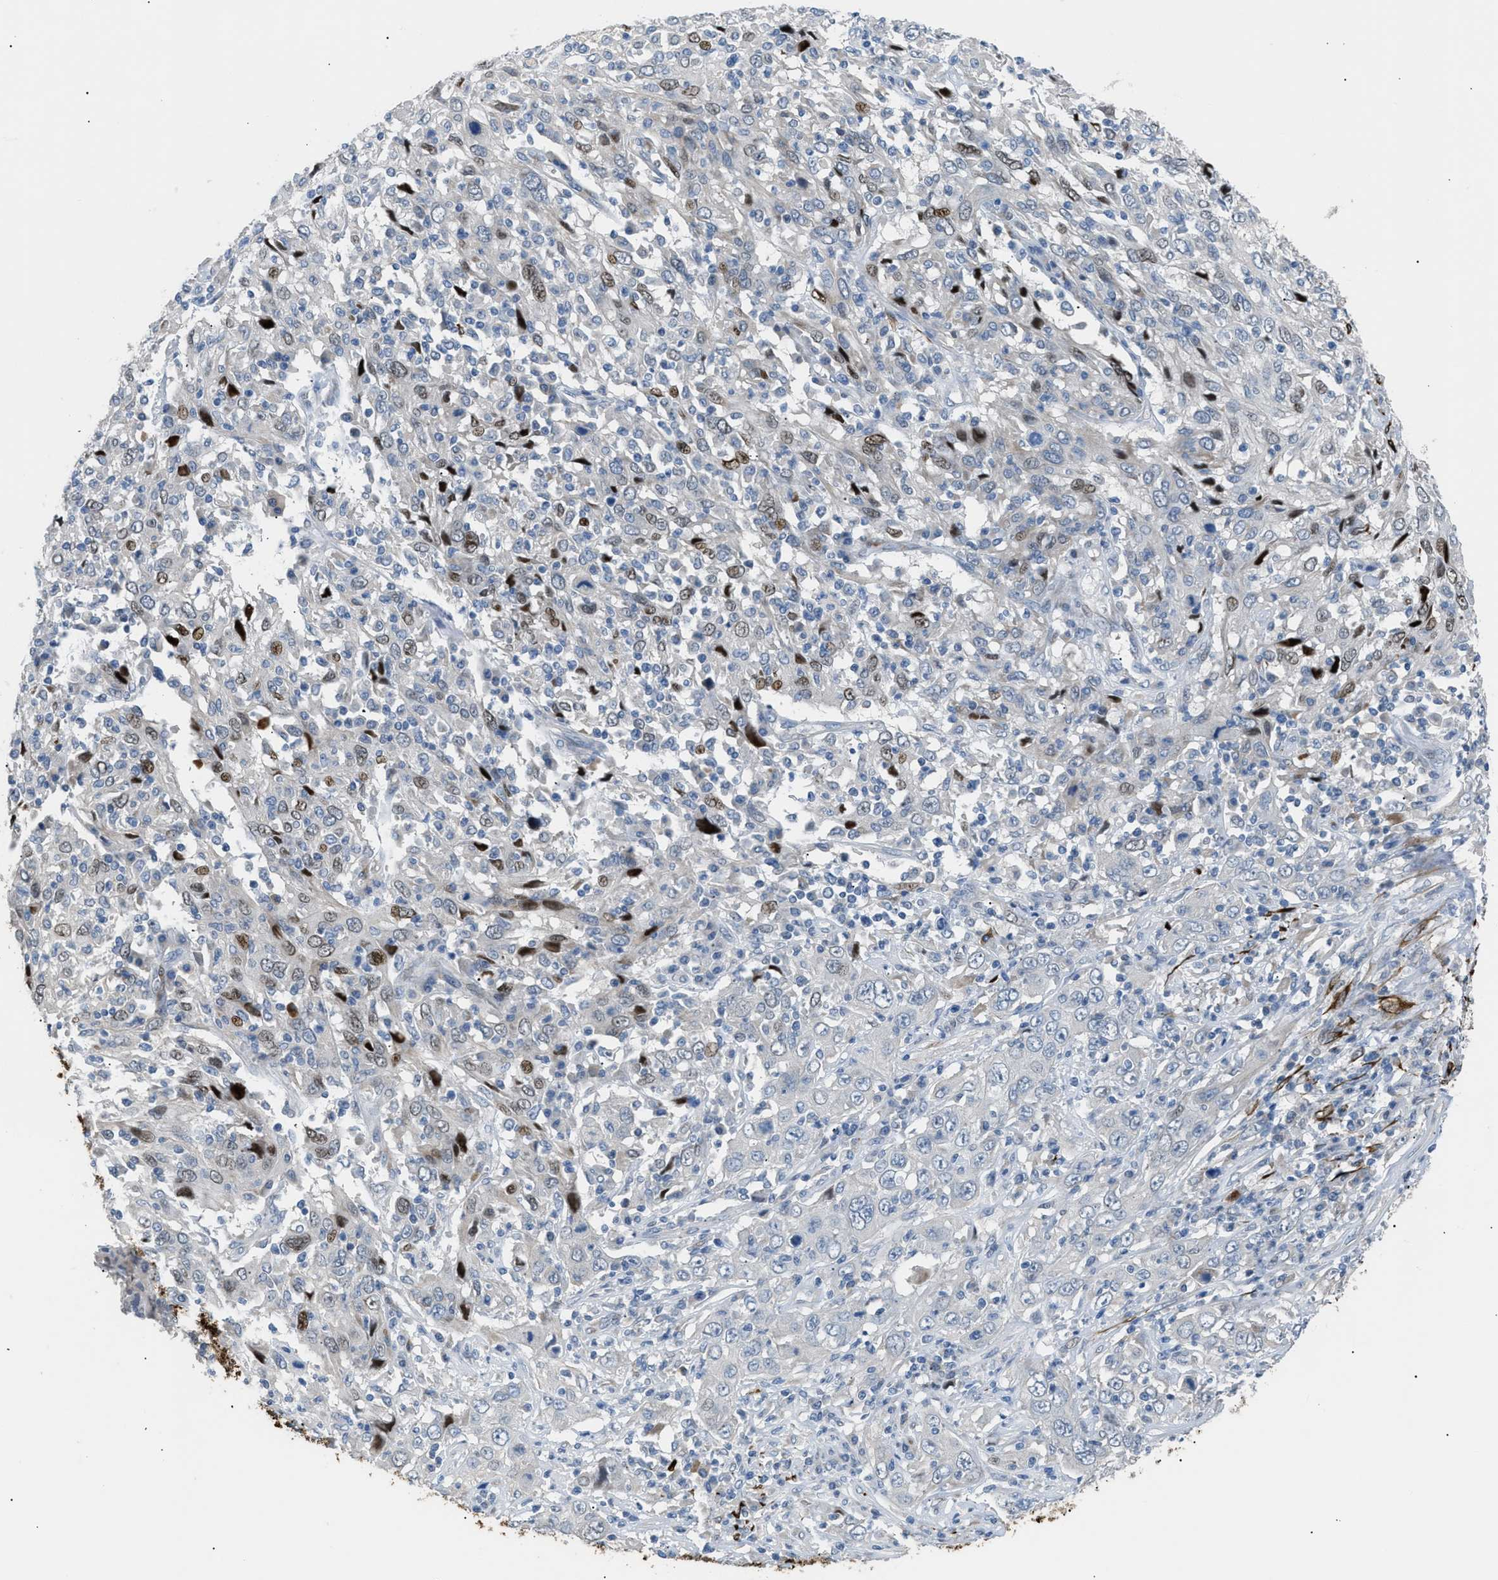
{"staining": {"intensity": "moderate", "quantity": "<25%", "location": "nuclear"}, "tissue": "cervical cancer", "cell_type": "Tumor cells", "image_type": "cancer", "snomed": [{"axis": "morphology", "description": "Squamous cell carcinoma, NOS"}, {"axis": "topography", "description": "Cervix"}], "caption": "Protein staining exhibits moderate nuclear positivity in about <25% of tumor cells in cervical cancer (squamous cell carcinoma).", "gene": "ICA1", "patient": {"sex": "female", "age": 46}}